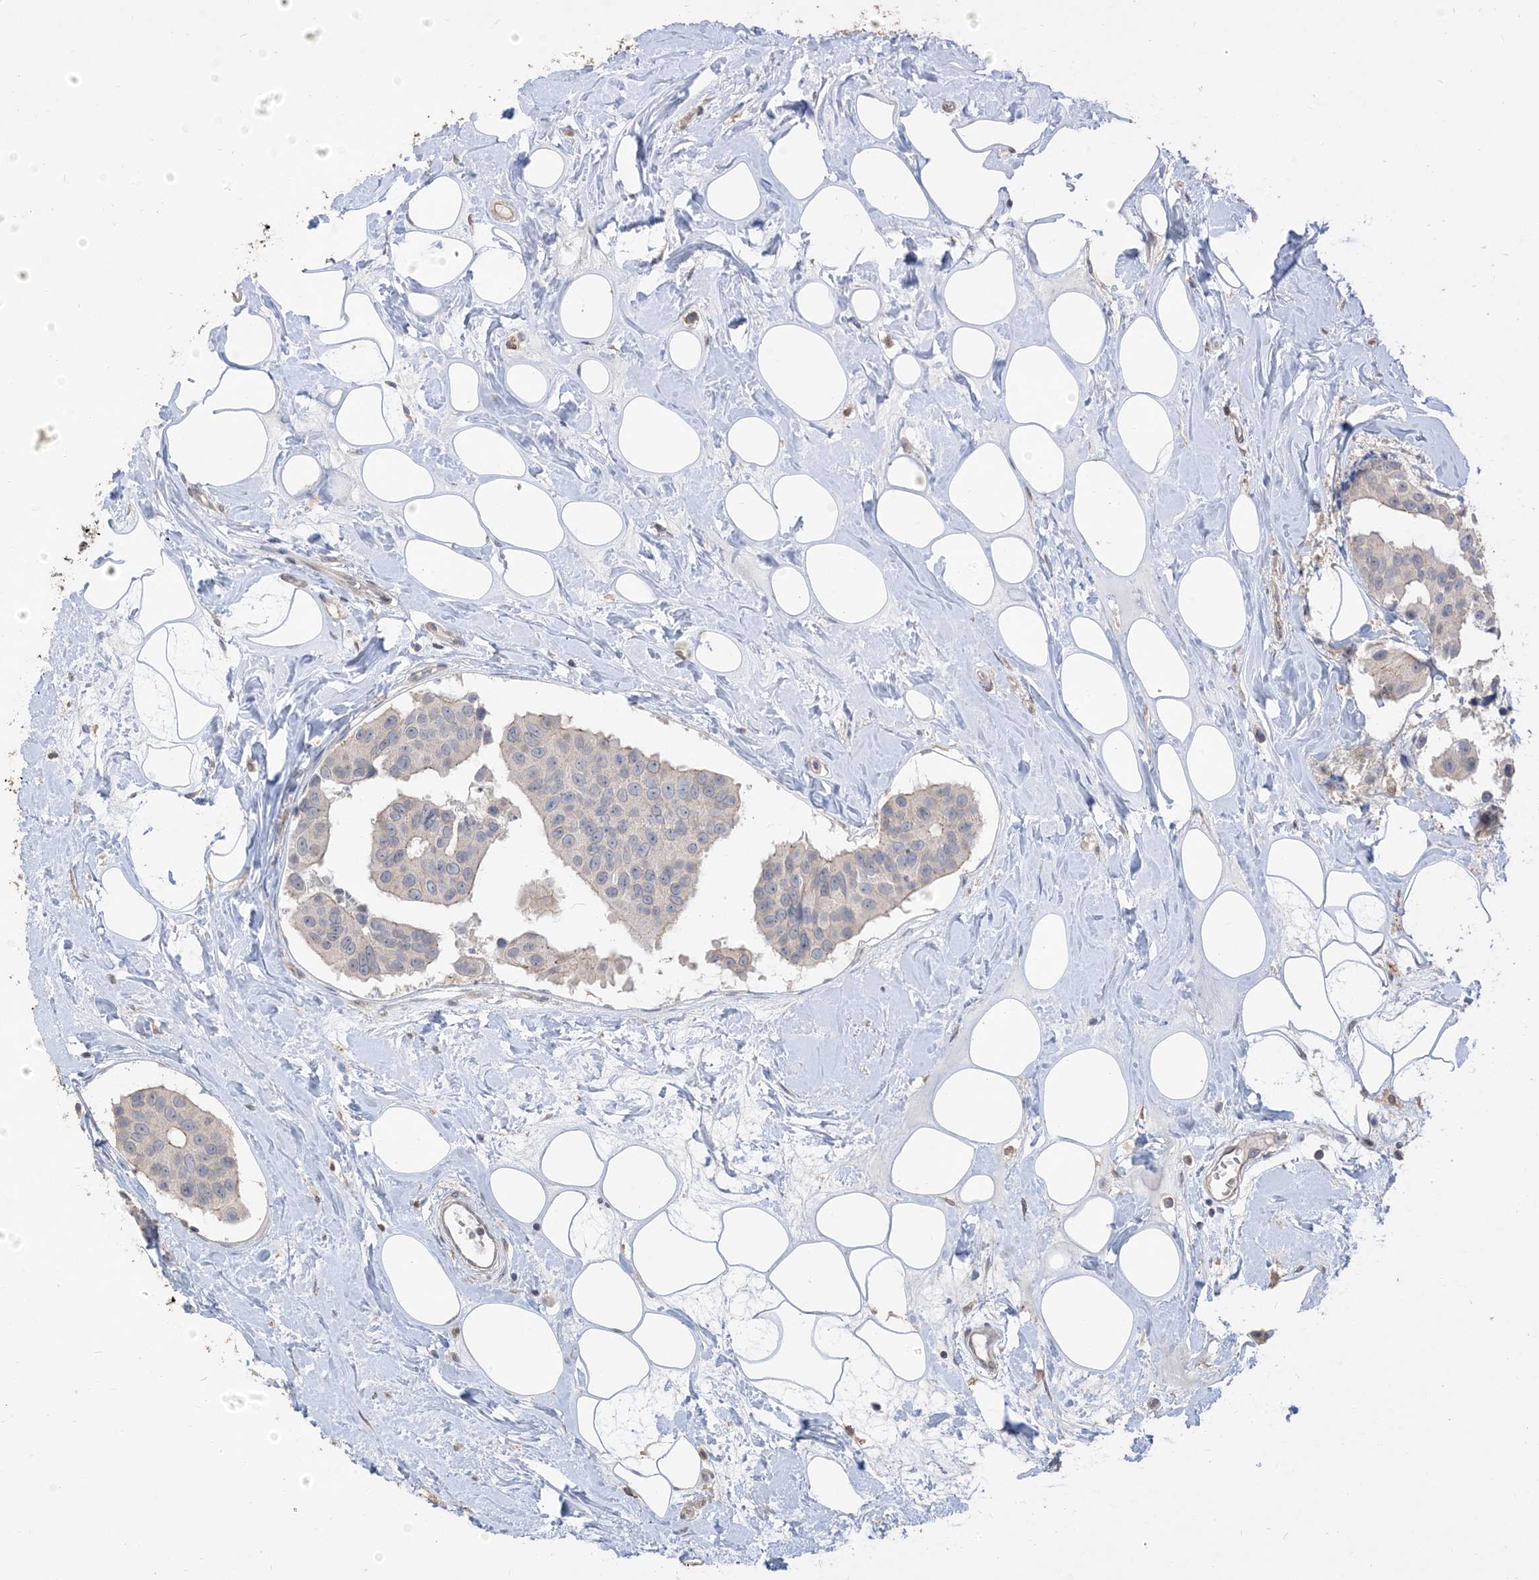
{"staining": {"intensity": "negative", "quantity": "none", "location": "none"}, "tissue": "breast cancer", "cell_type": "Tumor cells", "image_type": "cancer", "snomed": [{"axis": "morphology", "description": "Normal tissue, NOS"}, {"axis": "morphology", "description": "Duct carcinoma"}, {"axis": "topography", "description": "Breast"}], "caption": "High power microscopy image of an IHC micrograph of breast cancer (intraductal carcinoma), revealing no significant expression in tumor cells. (Brightfield microscopy of DAB immunohistochemistry (IHC) at high magnification).", "gene": "RNF175", "patient": {"sex": "female", "age": 39}}